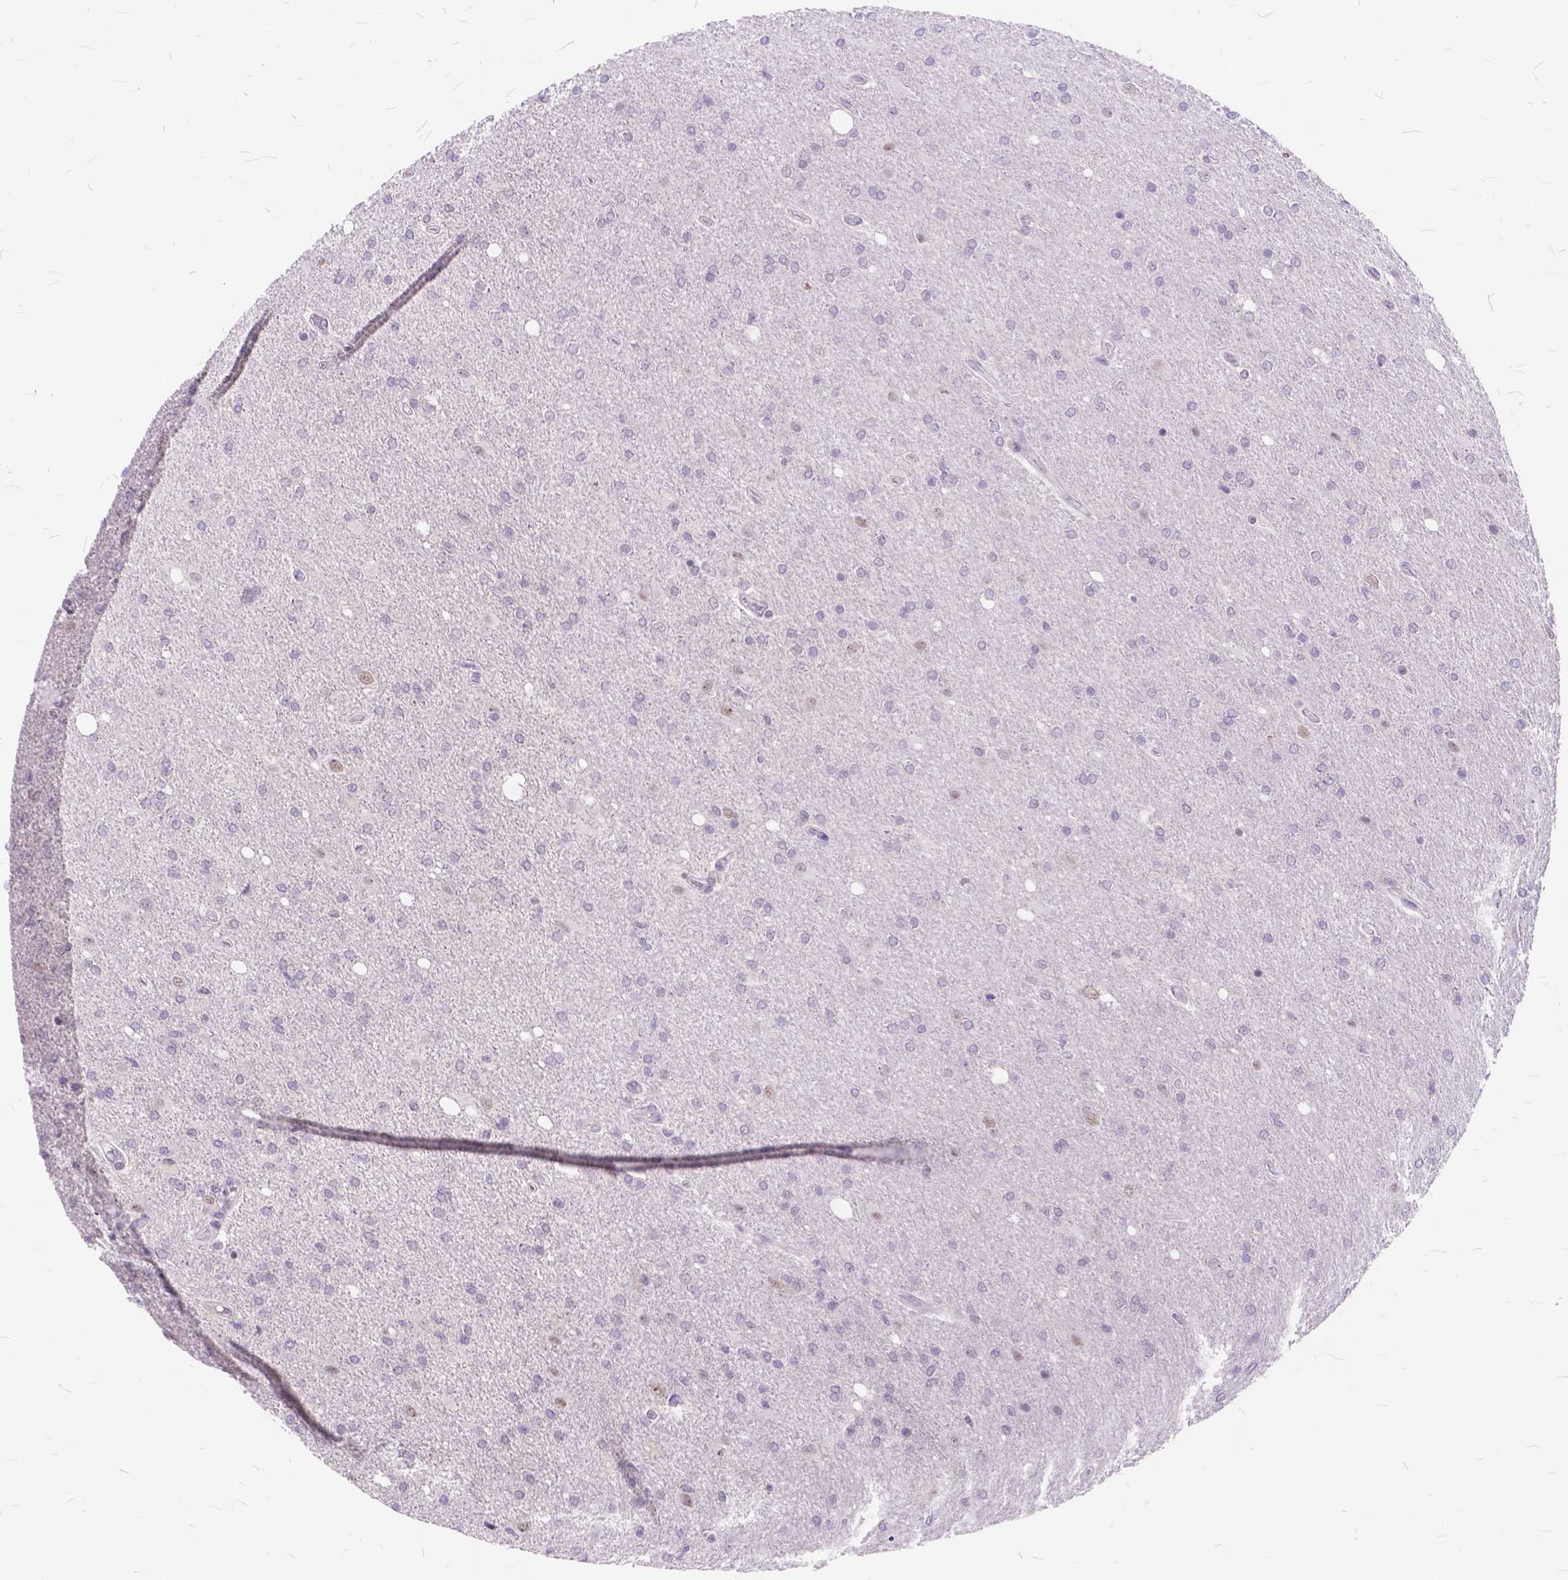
{"staining": {"intensity": "negative", "quantity": "none", "location": "none"}, "tissue": "glioma", "cell_type": "Tumor cells", "image_type": "cancer", "snomed": [{"axis": "morphology", "description": "Glioma, malignant, High grade"}, {"axis": "topography", "description": "Cerebral cortex"}], "caption": "A photomicrograph of glioma stained for a protein reveals no brown staining in tumor cells. The staining was performed using DAB to visualize the protein expression in brown, while the nuclei were stained in blue with hematoxylin (Magnification: 20x).", "gene": "MAN2C1", "patient": {"sex": "male", "age": 70}}